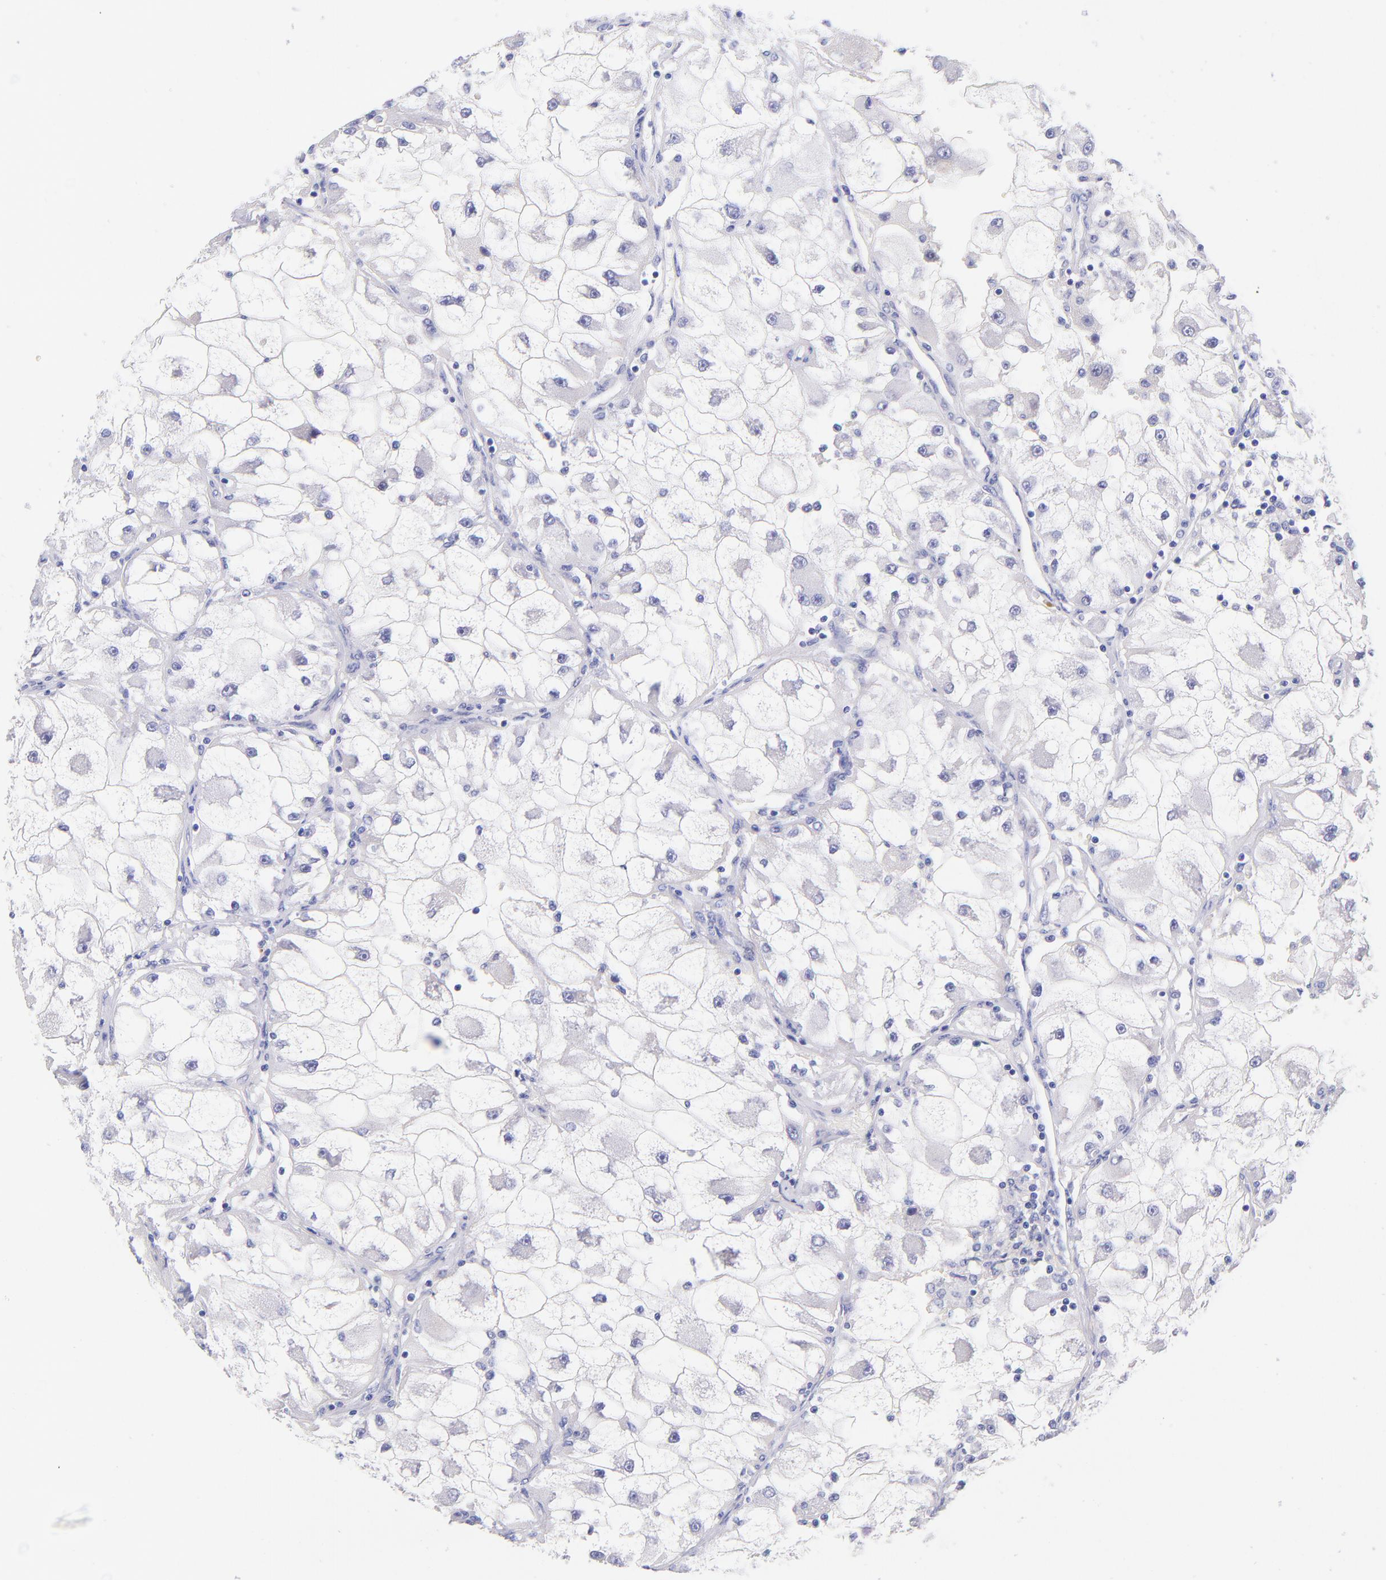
{"staining": {"intensity": "negative", "quantity": "none", "location": "none"}, "tissue": "renal cancer", "cell_type": "Tumor cells", "image_type": "cancer", "snomed": [{"axis": "morphology", "description": "Adenocarcinoma, NOS"}, {"axis": "topography", "description": "Kidney"}], "caption": "Renal cancer was stained to show a protein in brown. There is no significant positivity in tumor cells. (DAB immunohistochemistry visualized using brightfield microscopy, high magnification).", "gene": "RAB3B", "patient": {"sex": "female", "age": 73}}